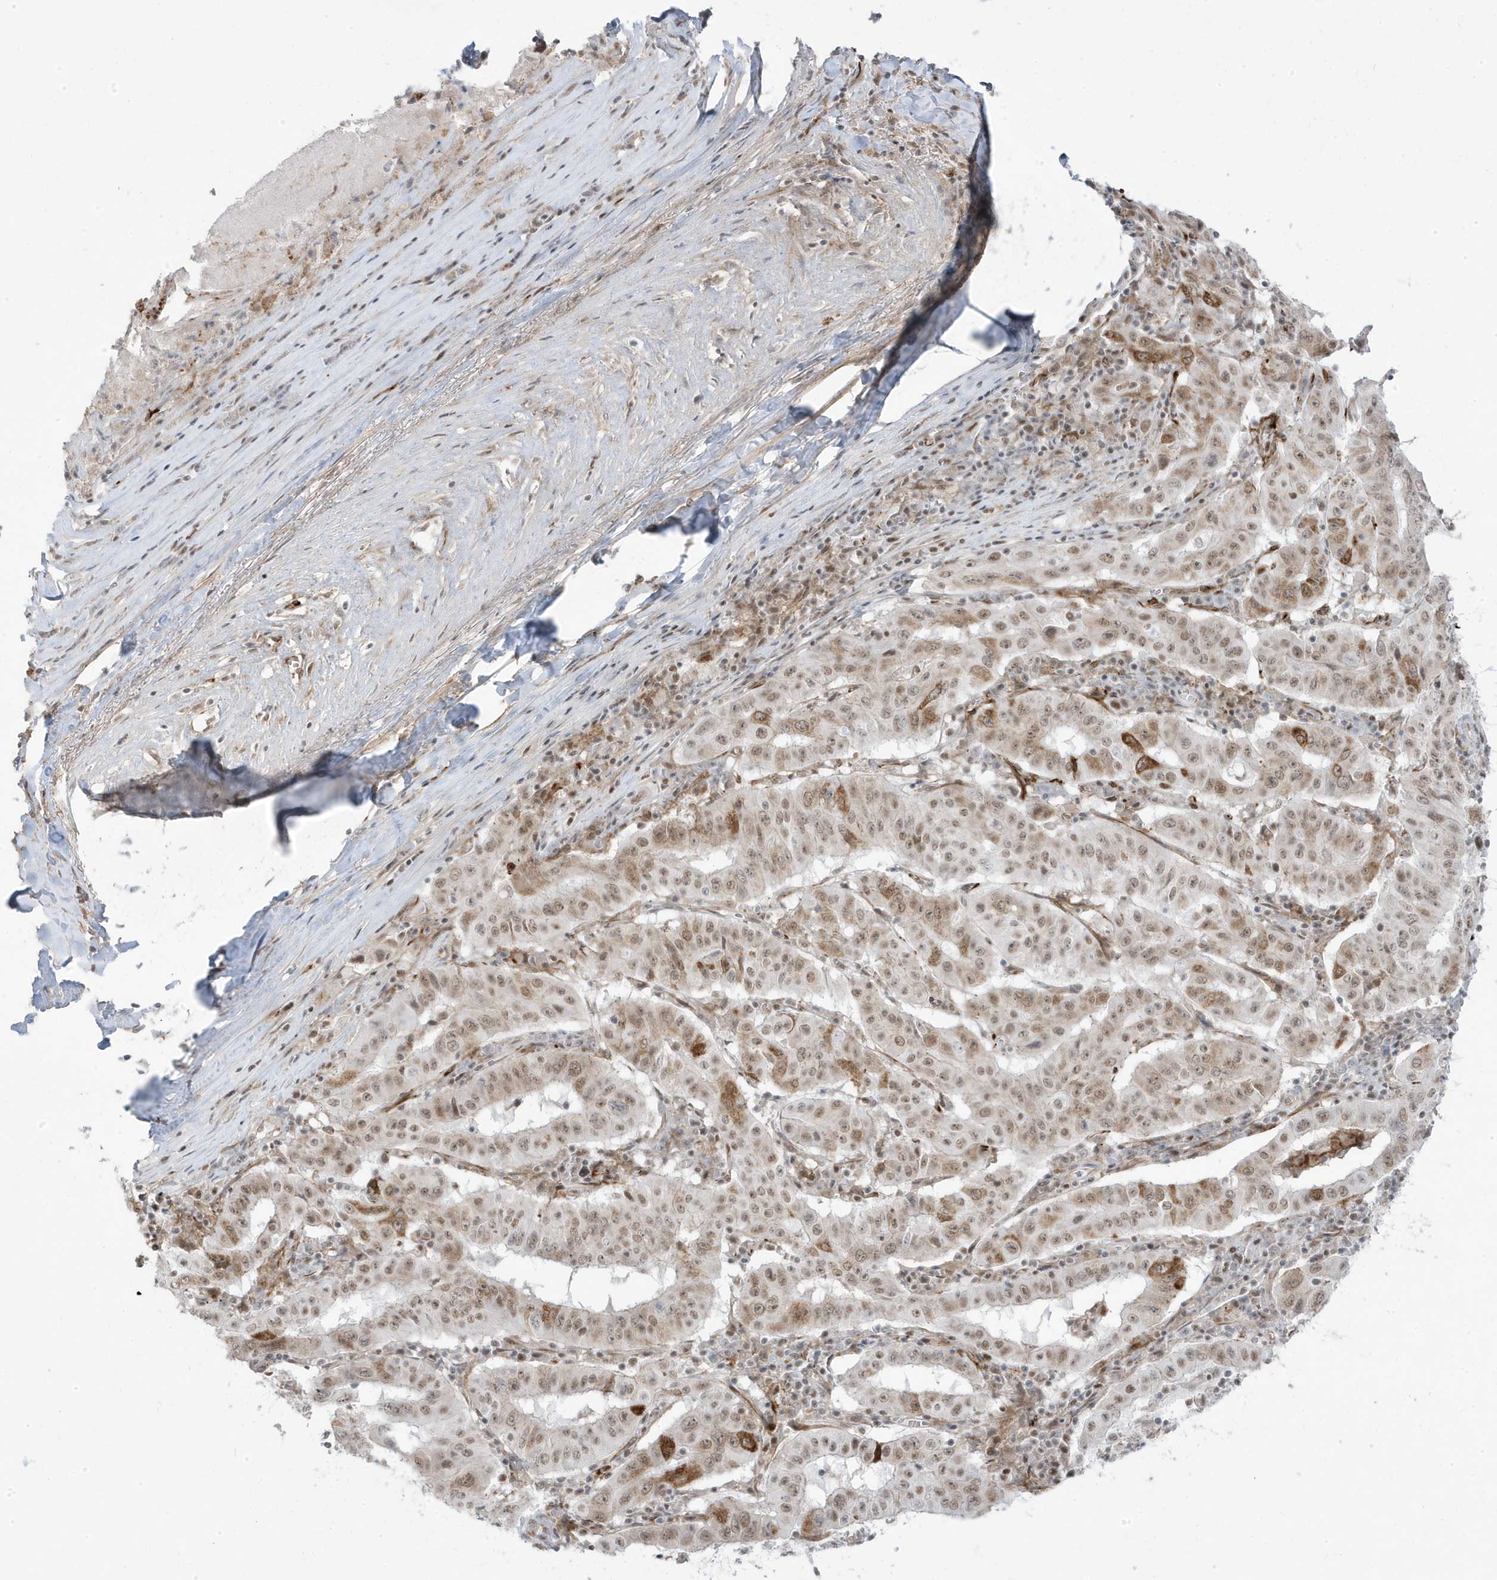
{"staining": {"intensity": "moderate", "quantity": ">75%", "location": "nuclear"}, "tissue": "pancreatic cancer", "cell_type": "Tumor cells", "image_type": "cancer", "snomed": [{"axis": "morphology", "description": "Adenocarcinoma, NOS"}, {"axis": "topography", "description": "Pancreas"}], "caption": "A brown stain shows moderate nuclear staining of a protein in human pancreatic cancer tumor cells. The staining was performed using DAB to visualize the protein expression in brown, while the nuclei were stained in blue with hematoxylin (Magnification: 20x).", "gene": "ADAMTSL3", "patient": {"sex": "male", "age": 63}}